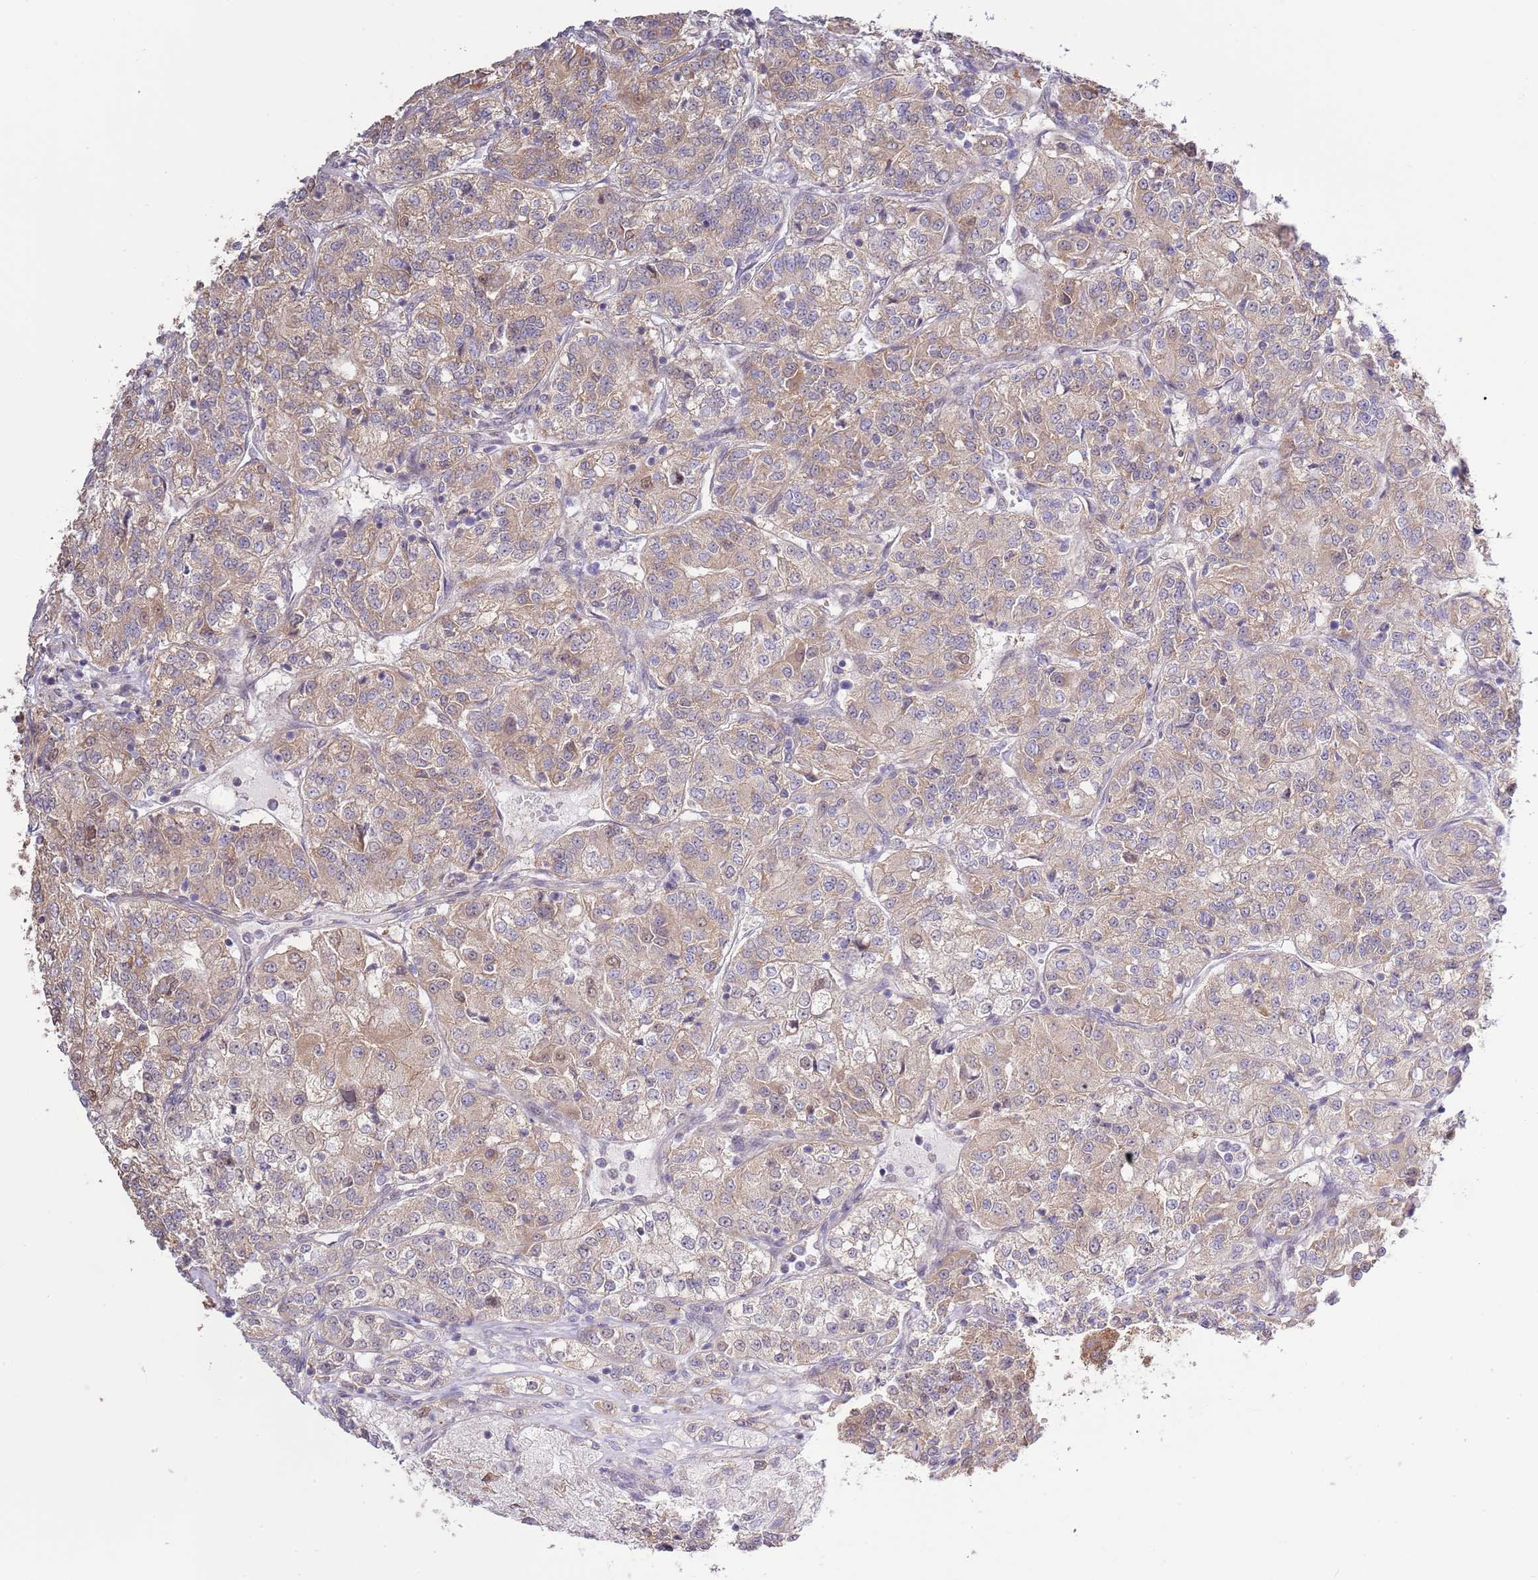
{"staining": {"intensity": "weak", "quantity": ">75%", "location": "cytoplasmic/membranous"}, "tissue": "renal cancer", "cell_type": "Tumor cells", "image_type": "cancer", "snomed": [{"axis": "morphology", "description": "Adenocarcinoma, NOS"}, {"axis": "topography", "description": "Kidney"}], "caption": "IHC (DAB (3,3'-diaminobenzidine)) staining of human renal cancer reveals weak cytoplasmic/membranous protein expression in about >75% of tumor cells.", "gene": "ARL2BP", "patient": {"sex": "female", "age": 63}}